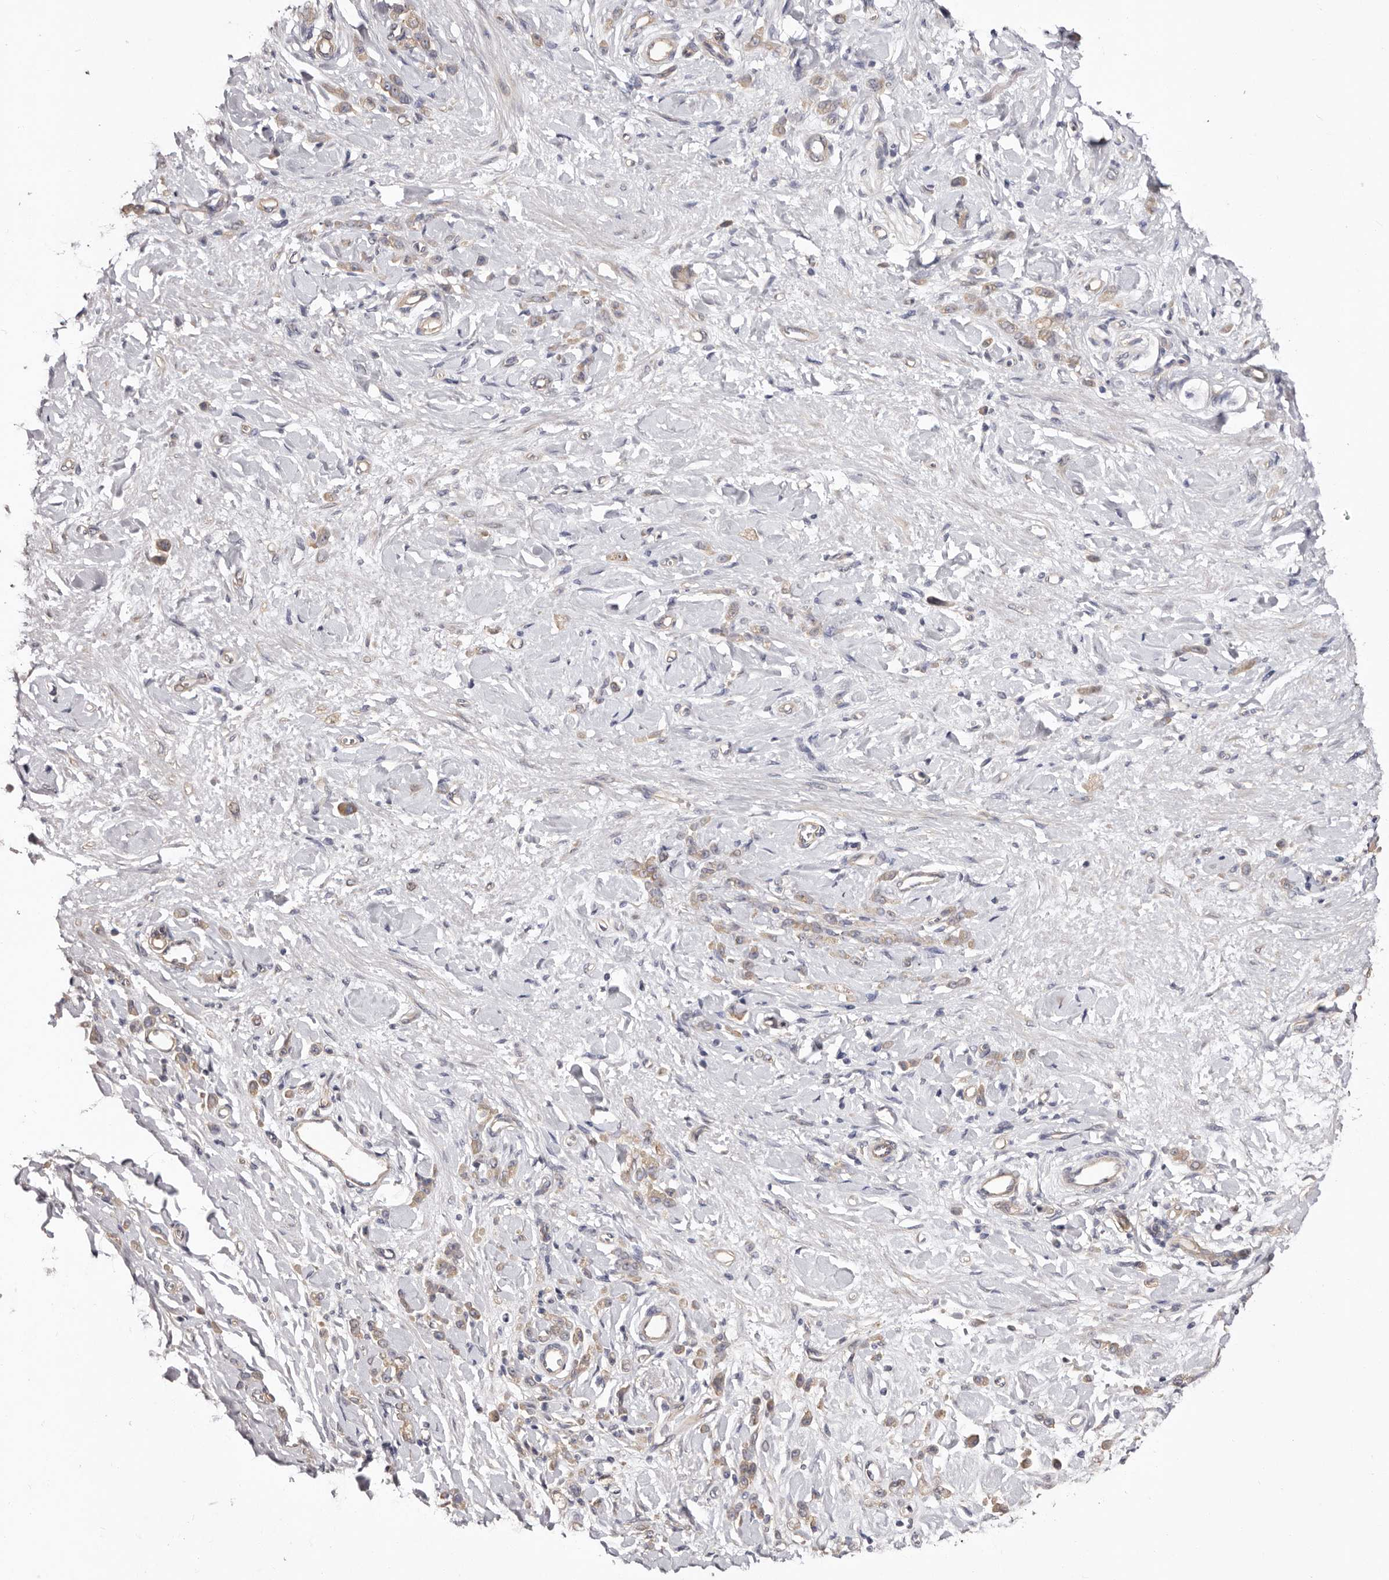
{"staining": {"intensity": "weak", "quantity": ">75%", "location": "cytoplasmic/membranous"}, "tissue": "stomach cancer", "cell_type": "Tumor cells", "image_type": "cancer", "snomed": [{"axis": "morphology", "description": "Normal tissue, NOS"}, {"axis": "morphology", "description": "Adenocarcinoma, NOS"}, {"axis": "topography", "description": "Stomach"}], "caption": "This image shows immunohistochemistry staining of stomach adenocarcinoma, with low weak cytoplasmic/membranous expression in approximately >75% of tumor cells.", "gene": "FAM167B", "patient": {"sex": "male", "age": 82}}